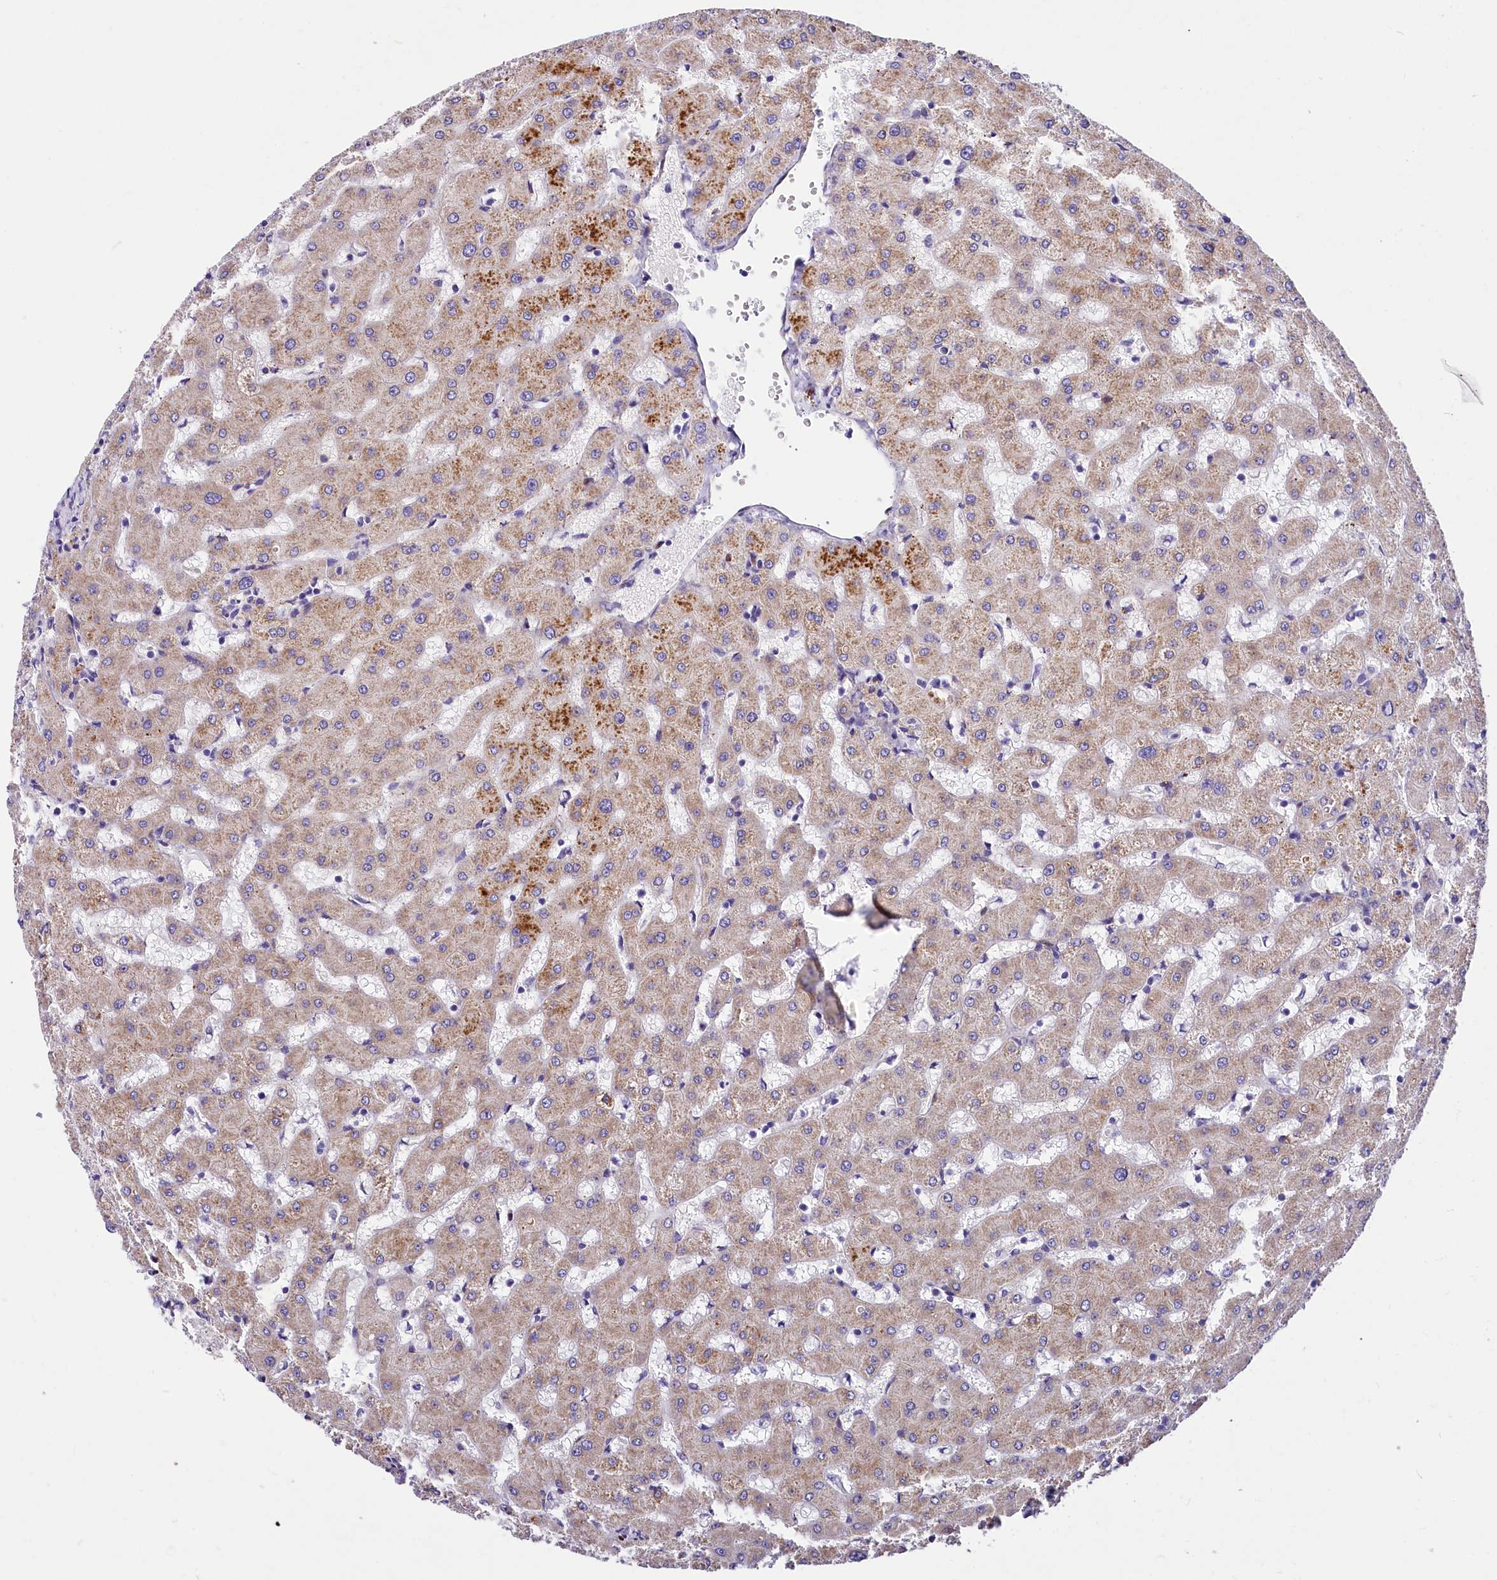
{"staining": {"intensity": "weak", "quantity": "<25%", "location": "cytoplasmic/membranous"}, "tissue": "liver", "cell_type": "Cholangiocytes", "image_type": "normal", "snomed": [{"axis": "morphology", "description": "Normal tissue, NOS"}, {"axis": "topography", "description": "Liver"}], "caption": "A high-resolution photomicrograph shows immunohistochemistry staining of benign liver, which shows no significant positivity in cholangiocytes. (DAB (3,3'-diaminobenzidine) IHC visualized using brightfield microscopy, high magnification).", "gene": "ITGA1", "patient": {"sex": "female", "age": 63}}